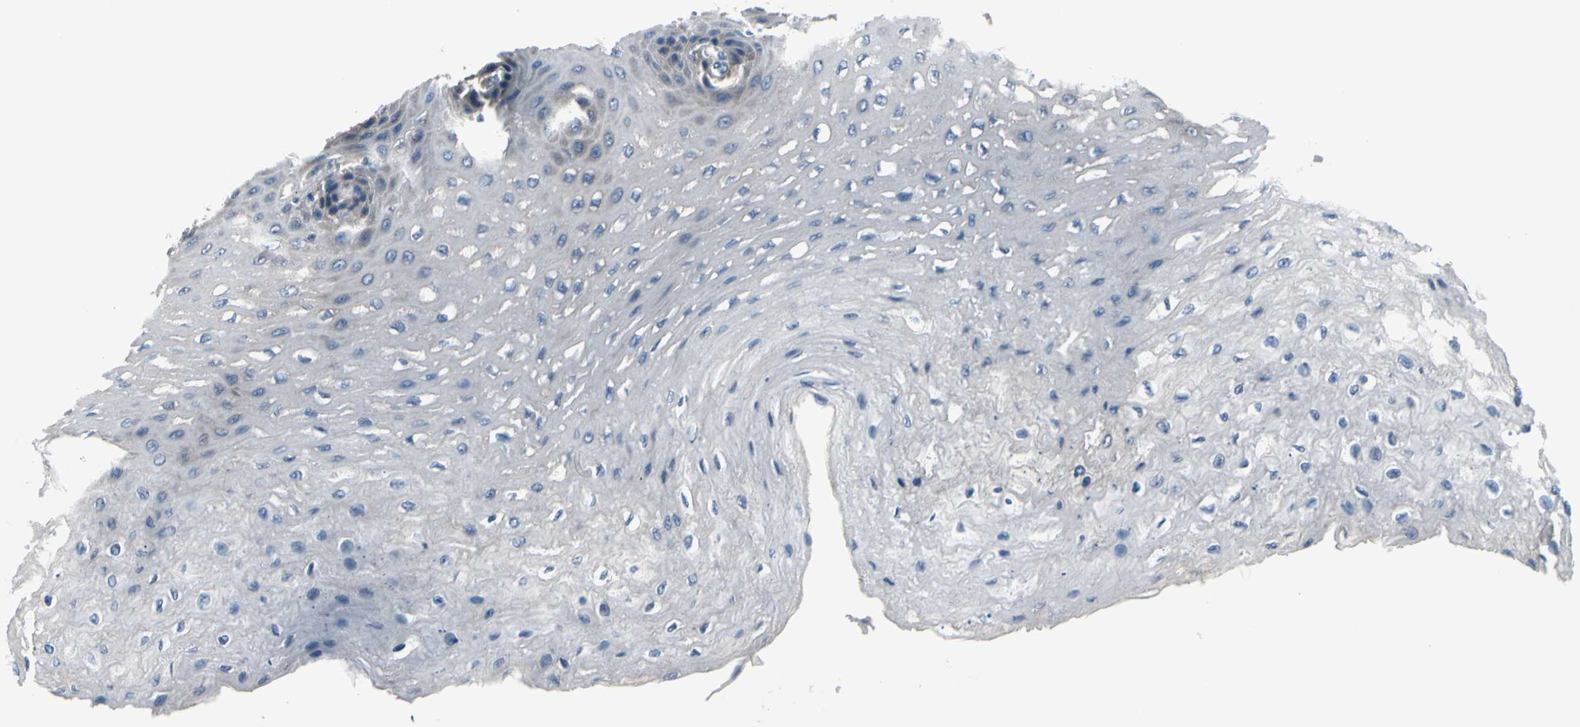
{"staining": {"intensity": "weak", "quantity": "<25%", "location": "cytoplasmic/membranous"}, "tissue": "esophagus", "cell_type": "Squamous epithelial cells", "image_type": "normal", "snomed": [{"axis": "morphology", "description": "Normal tissue, NOS"}, {"axis": "topography", "description": "Esophagus"}], "caption": "The immunohistochemistry (IHC) image has no significant expression in squamous epithelial cells of esophagus.", "gene": "SELENOK", "patient": {"sex": "female", "age": 72}}